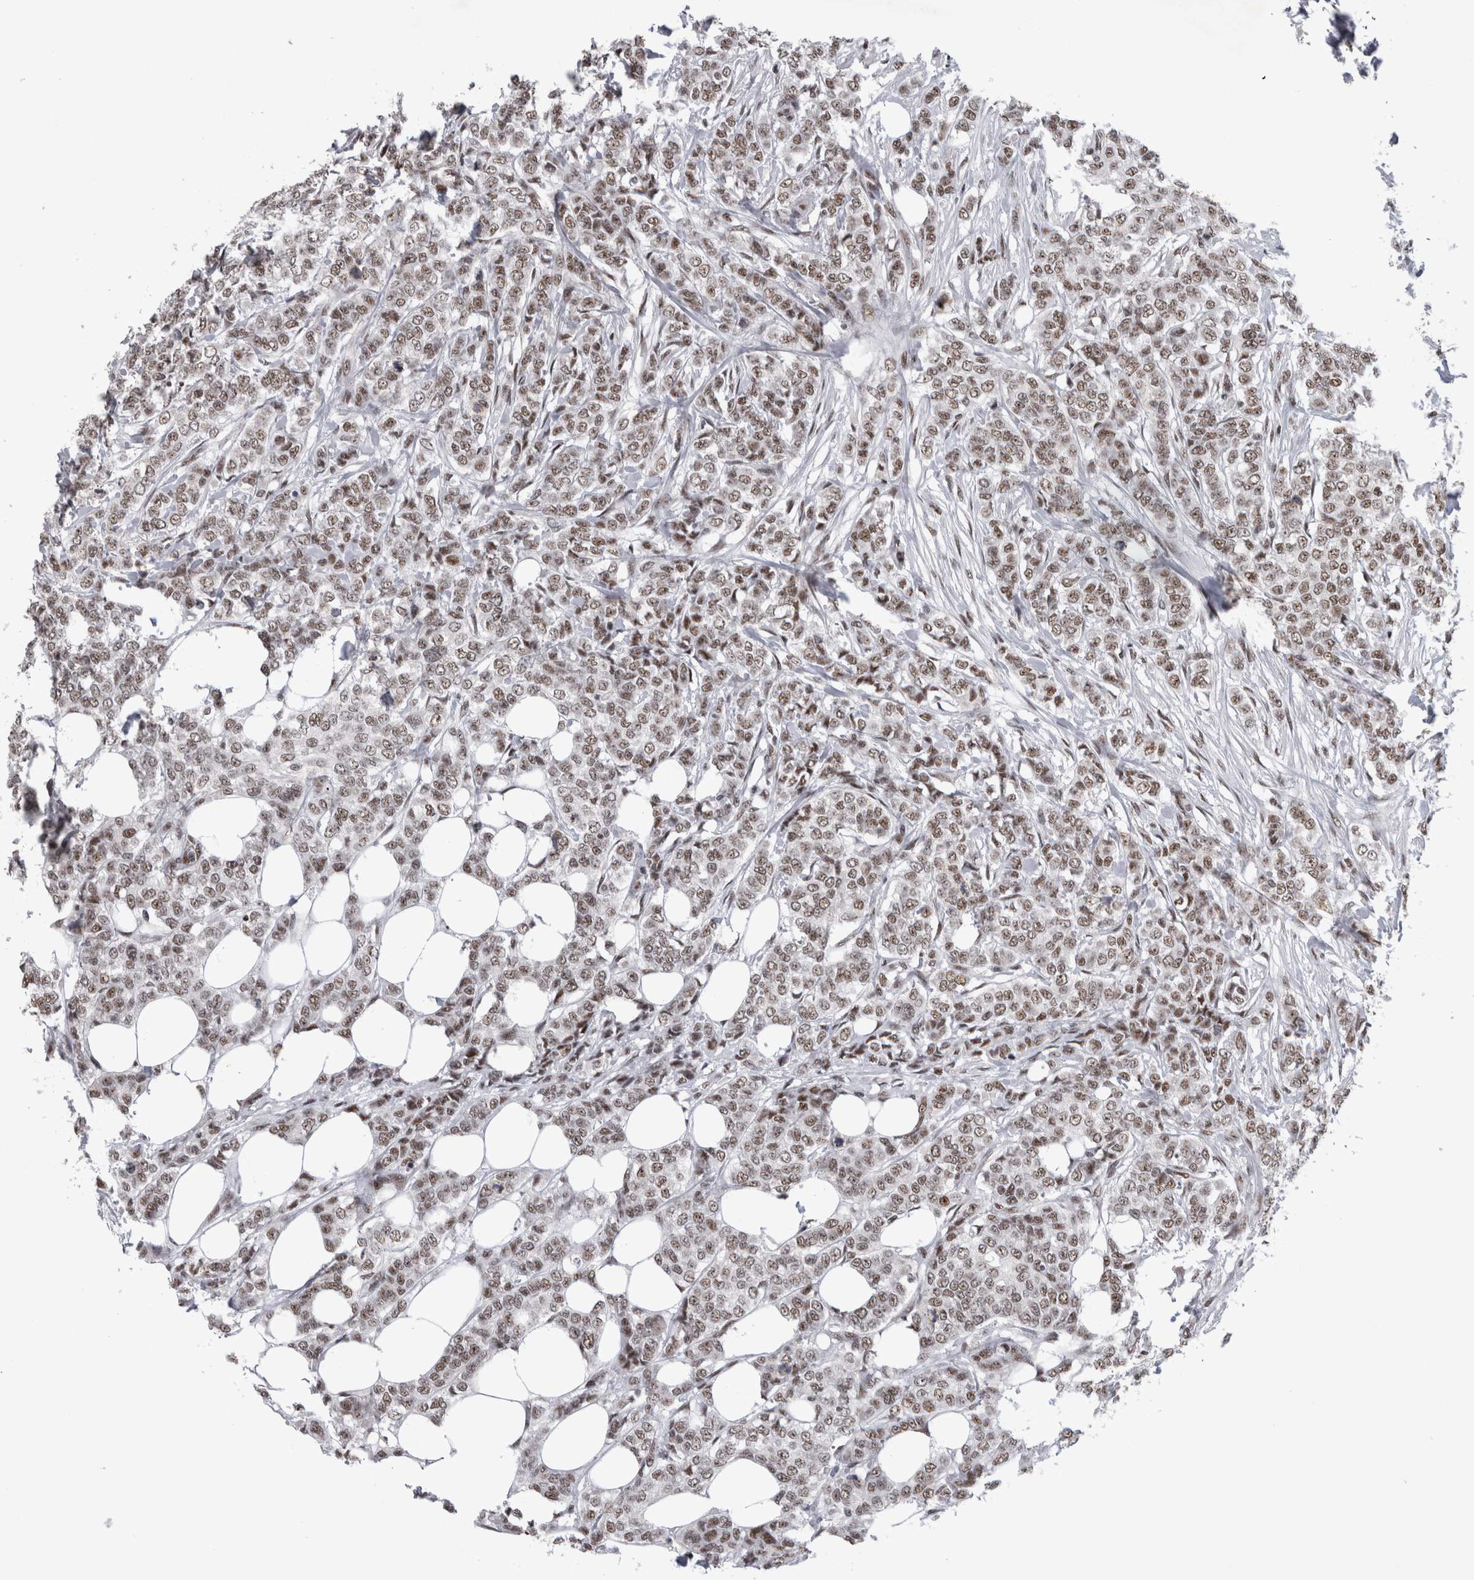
{"staining": {"intensity": "moderate", "quantity": ">75%", "location": "nuclear"}, "tissue": "breast cancer", "cell_type": "Tumor cells", "image_type": "cancer", "snomed": [{"axis": "morphology", "description": "Lobular carcinoma"}, {"axis": "topography", "description": "Skin"}, {"axis": "topography", "description": "Breast"}], "caption": "The image demonstrates staining of lobular carcinoma (breast), revealing moderate nuclear protein staining (brown color) within tumor cells.", "gene": "CDK11A", "patient": {"sex": "female", "age": 46}}